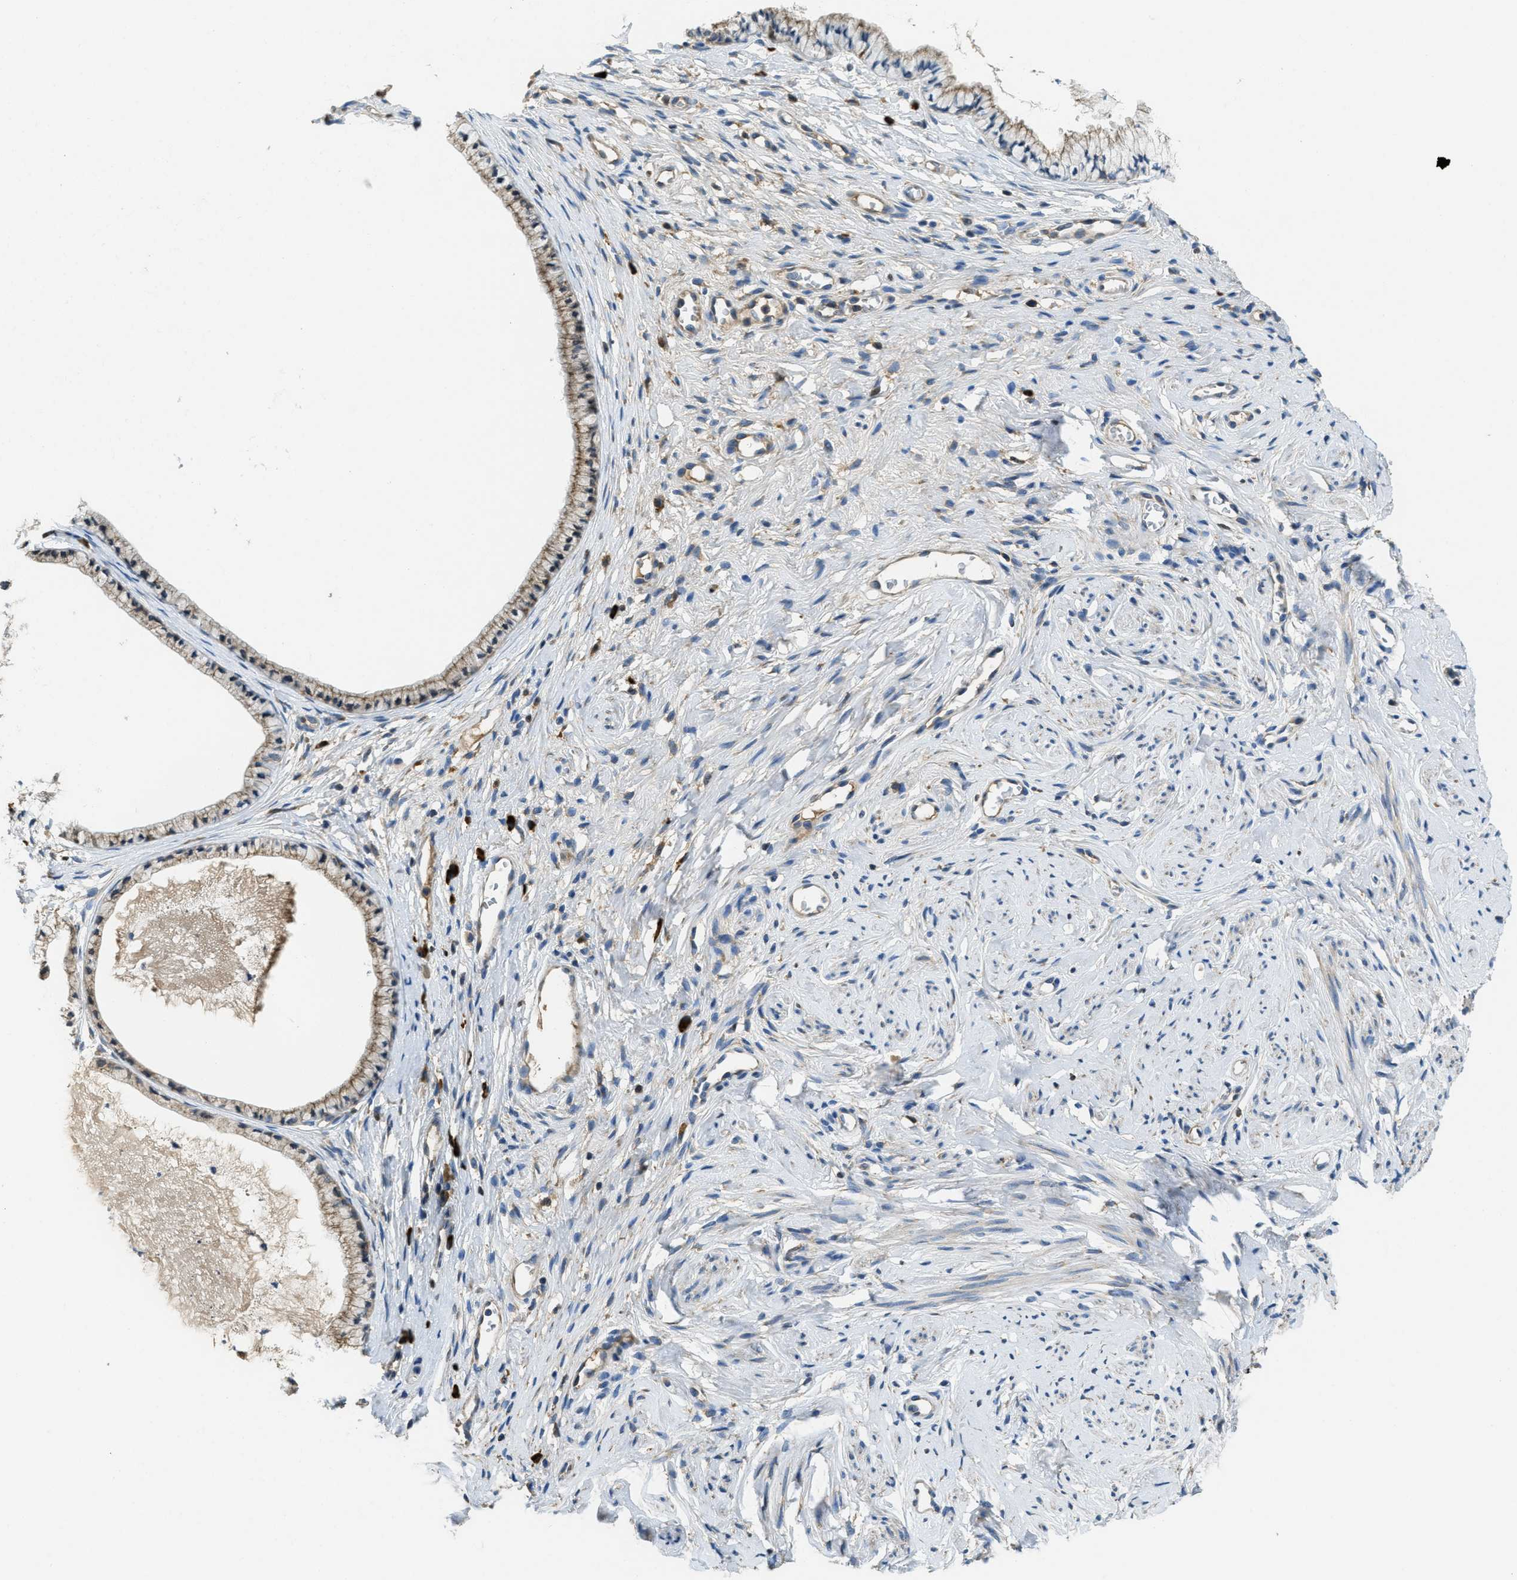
{"staining": {"intensity": "weak", "quantity": ">75%", "location": "cytoplasmic/membranous"}, "tissue": "cervix", "cell_type": "Glandular cells", "image_type": "normal", "snomed": [{"axis": "morphology", "description": "Normal tissue, NOS"}, {"axis": "topography", "description": "Cervix"}], "caption": "Glandular cells demonstrate weak cytoplasmic/membranous expression in about >75% of cells in benign cervix.", "gene": "SSR1", "patient": {"sex": "female", "age": 77}}